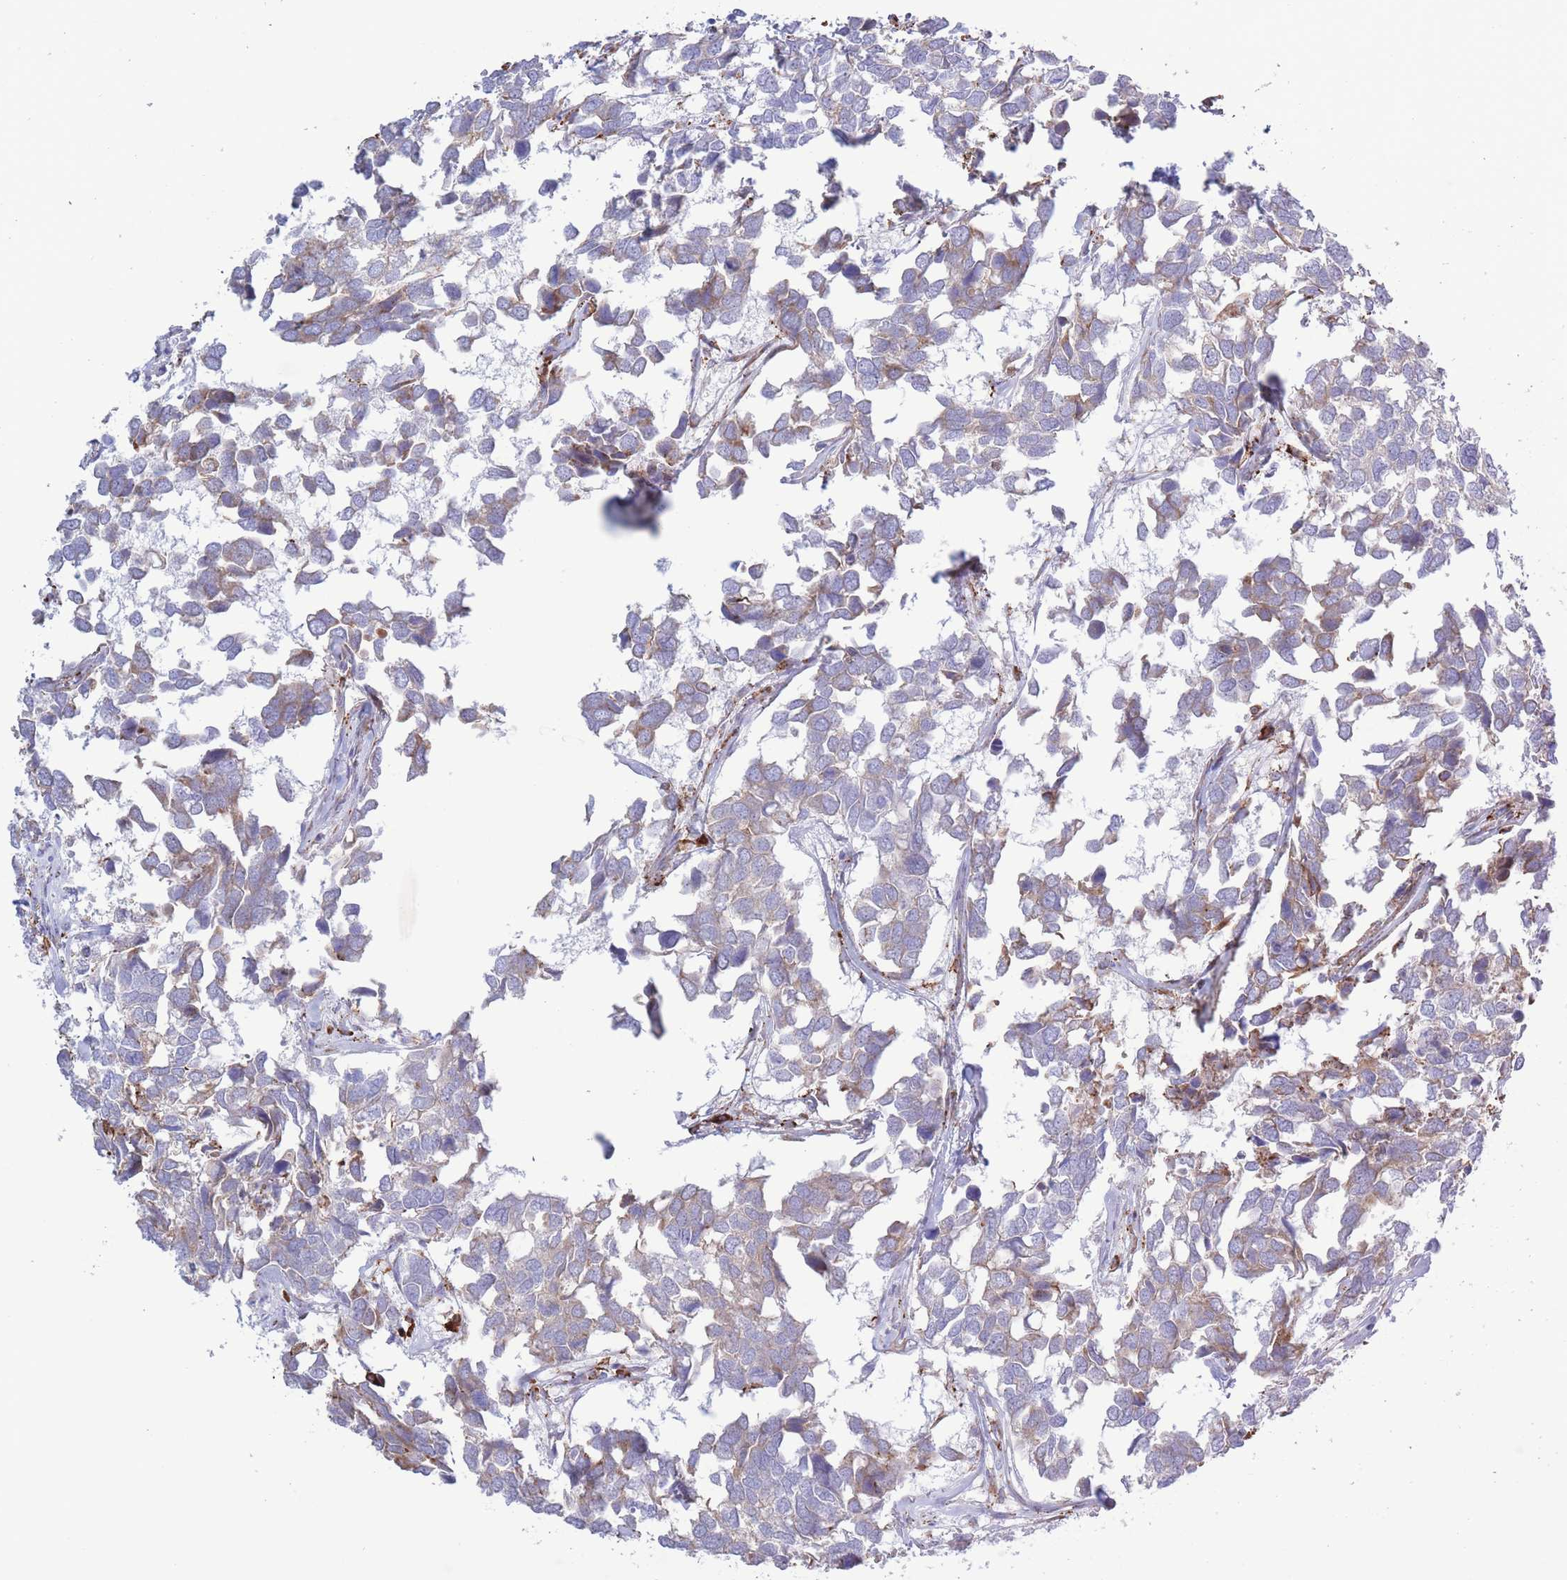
{"staining": {"intensity": "weak", "quantity": "<25%", "location": "cytoplasmic/membranous"}, "tissue": "breast cancer", "cell_type": "Tumor cells", "image_type": "cancer", "snomed": [{"axis": "morphology", "description": "Duct carcinoma"}, {"axis": "topography", "description": "Breast"}], "caption": "Immunohistochemical staining of breast invasive ductal carcinoma exhibits no significant positivity in tumor cells.", "gene": "MYDGF", "patient": {"sex": "female", "age": 83}}